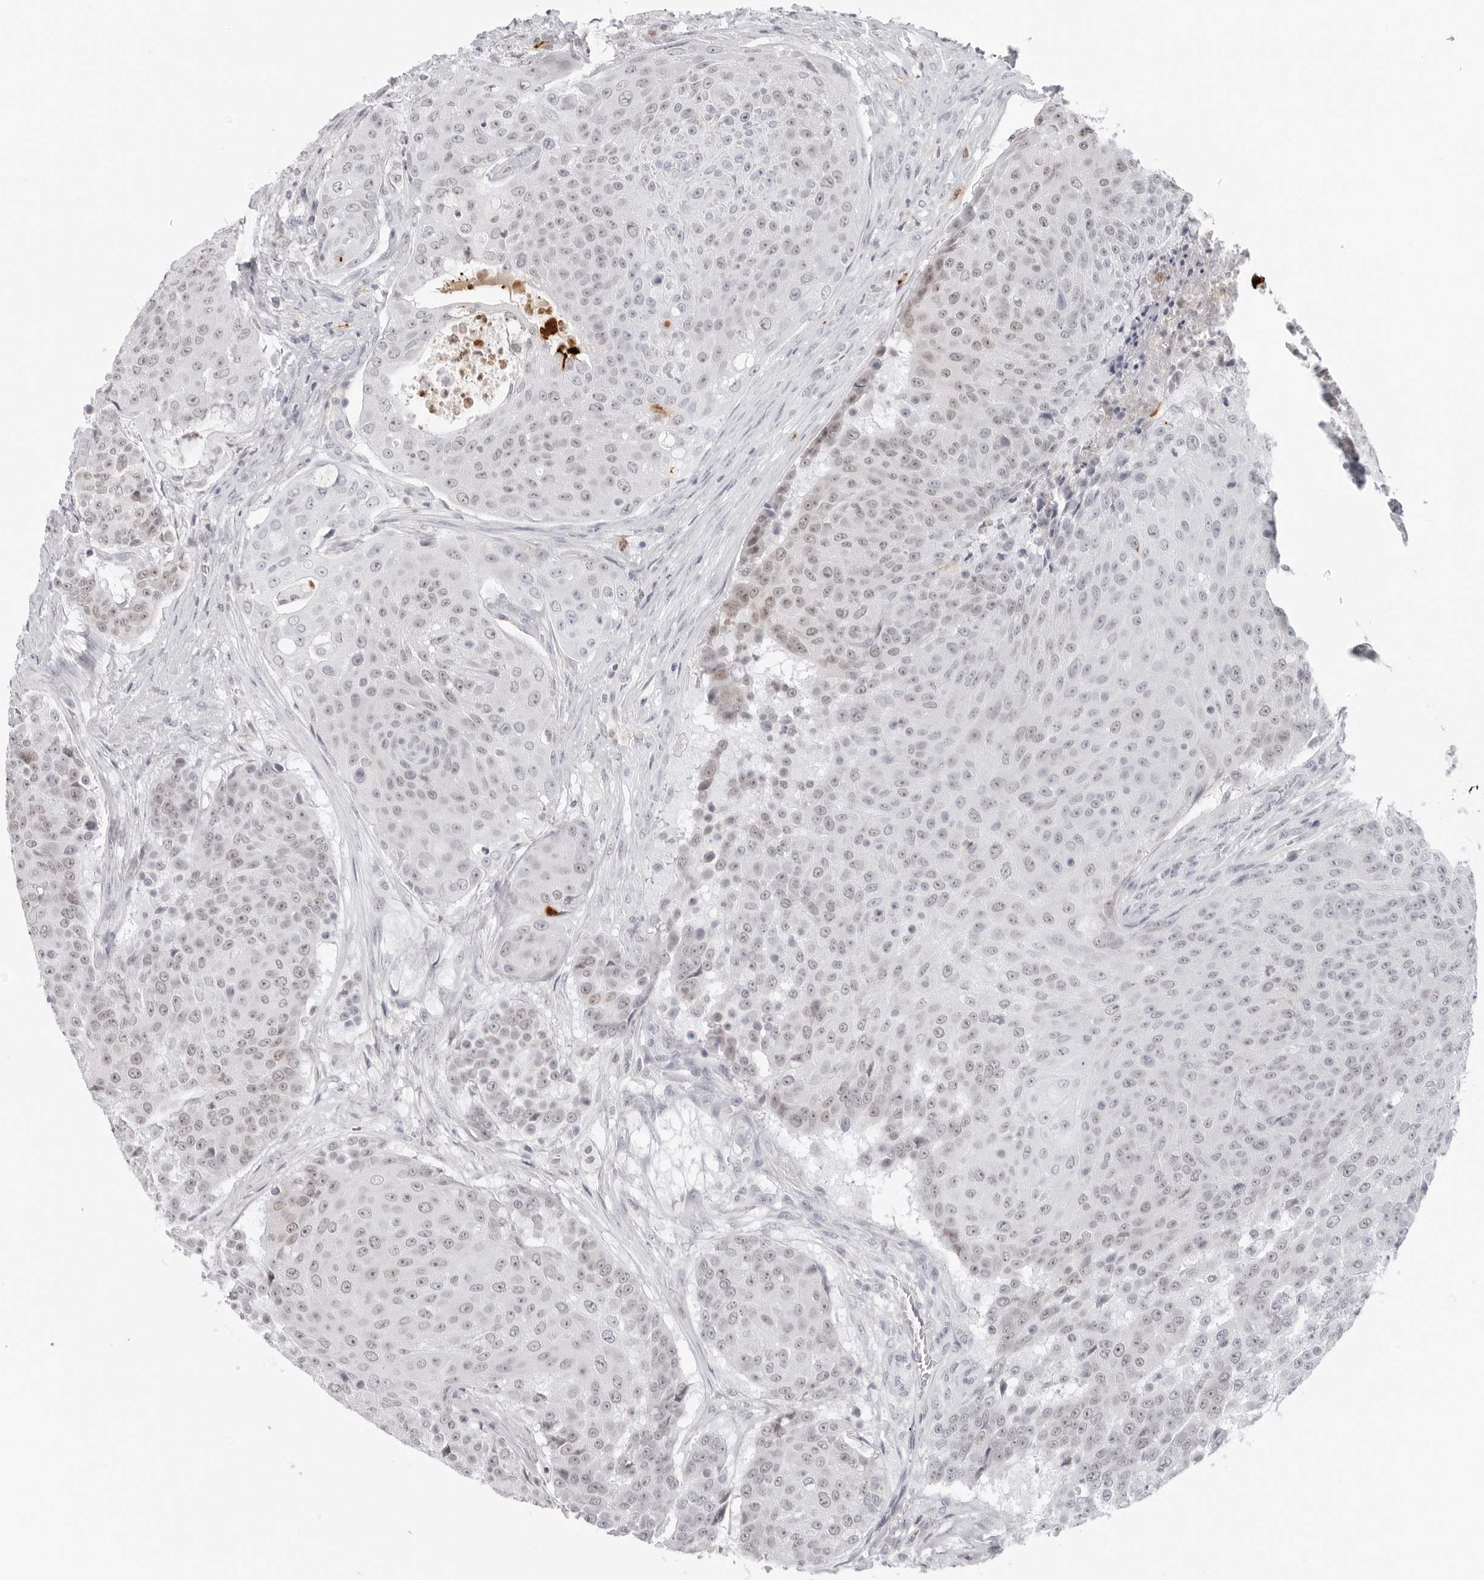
{"staining": {"intensity": "weak", "quantity": "25%-75%", "location": "nuclear"}, "tissue": "urothelial cancer", "cell_type": "Tumor cells", "image_type": "cancer", "snomed": [{"axis": "morphology", "description": "Urothelial carcinoma, High grade"}, {"axis": "topography", "description": "Urinary bladder"}], "caption": "Immunohistochemical staining of urothelial cancer exhibits low levels of weak nuclear positivity in about 25%-75% of tumor cells.", "gene": "MSH6", "patient": {"sex": "female", "age": 63}}